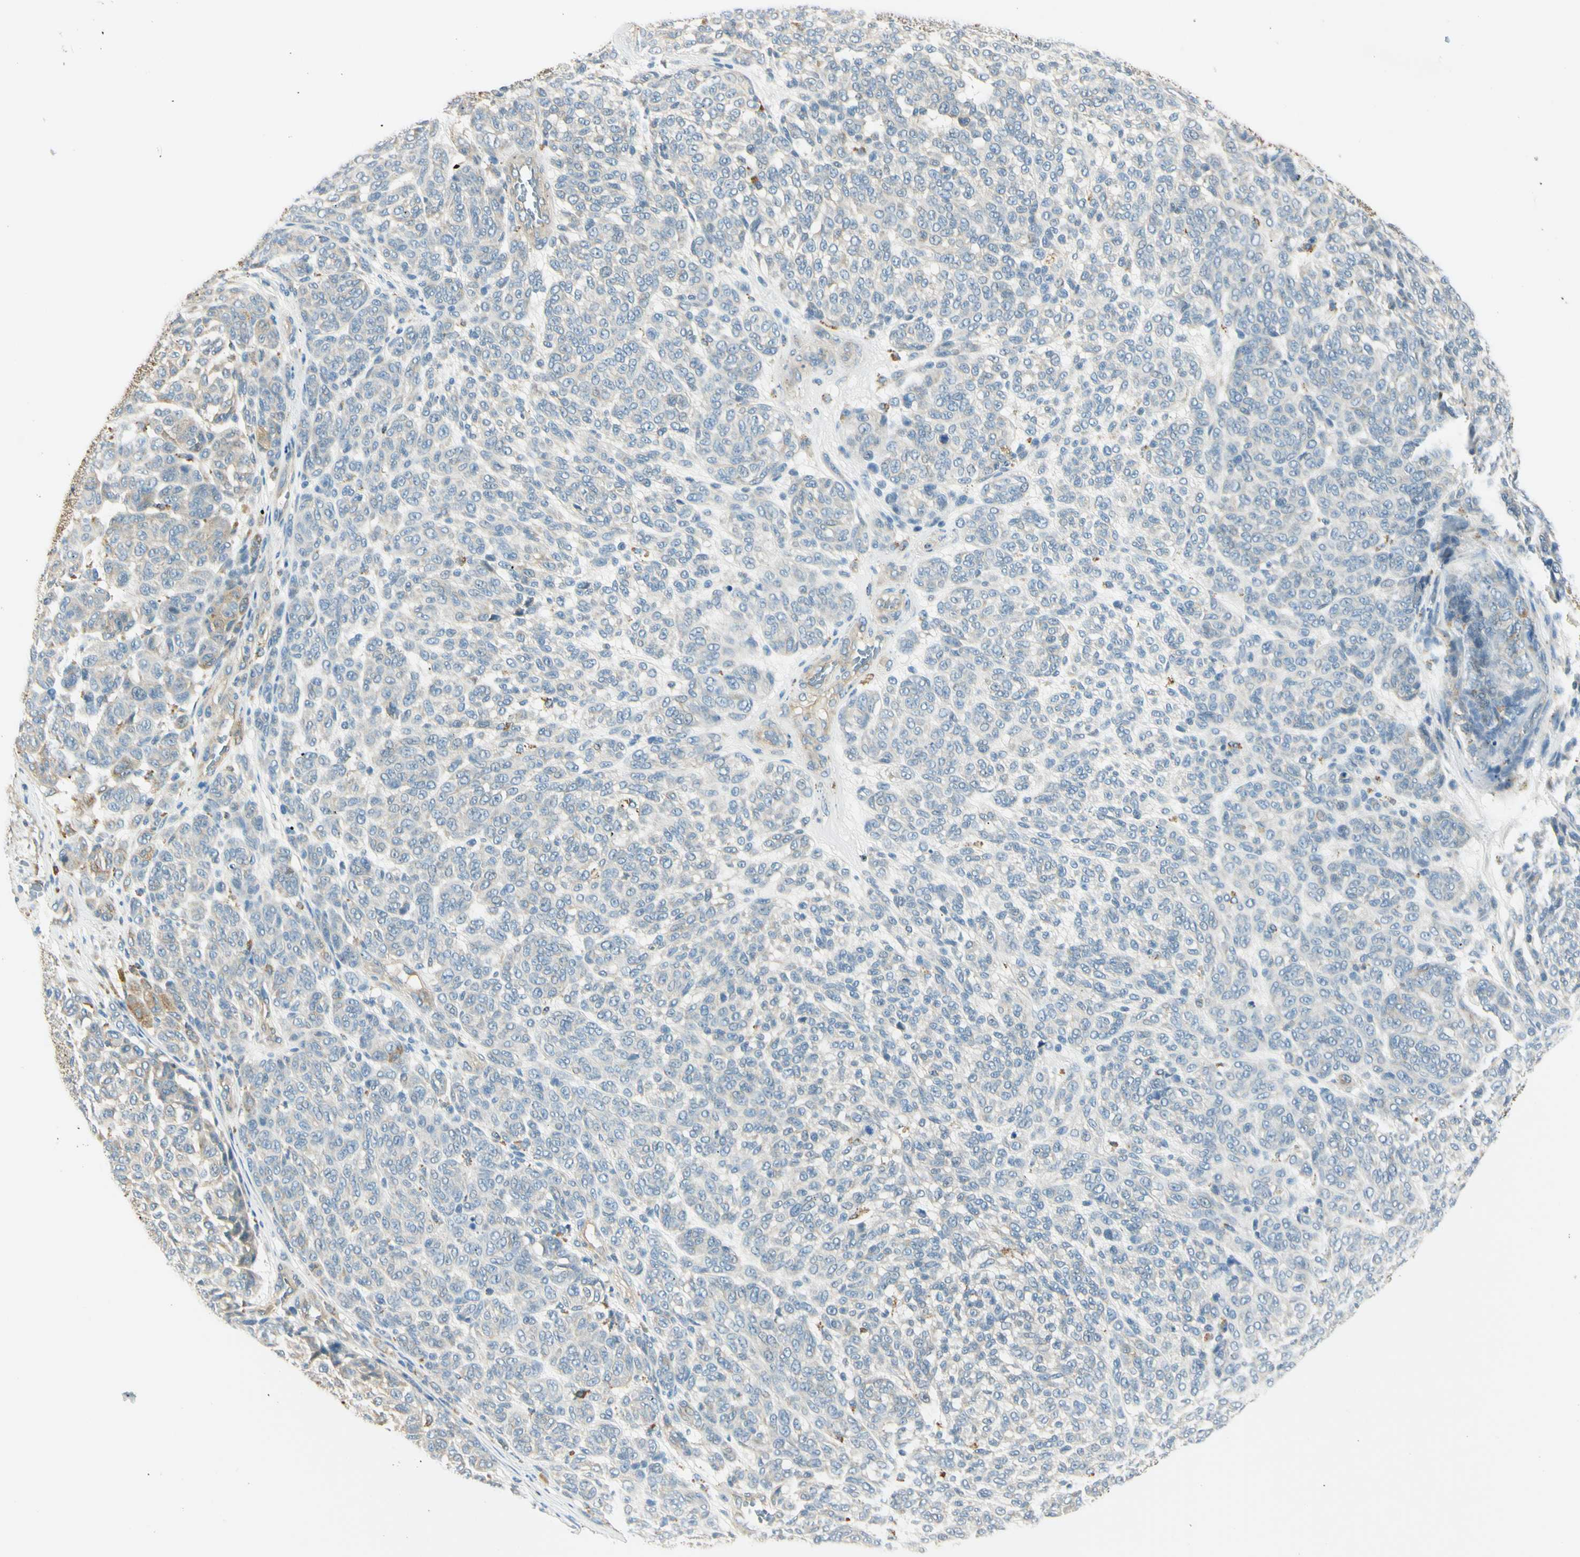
{"staining": {"intensity": "negative", "quantity": "none", "location": "none"}, "tissue": "melanoma", "cell_type": "Tumor cells", "image_type": "cancer", "snomed": [{"axis": "morphology", "description": "Malignant melanoma, NOS"}, {"axis": "topography", "description": "Skin"}], "caption": "High power microscopy micrograph of an immunohistochemistry histopathology image of melanoma, revealing no significant positivity in tumor cells.", "gene": "LAMA3", "patient": {"sex": "male", "age": 59}}